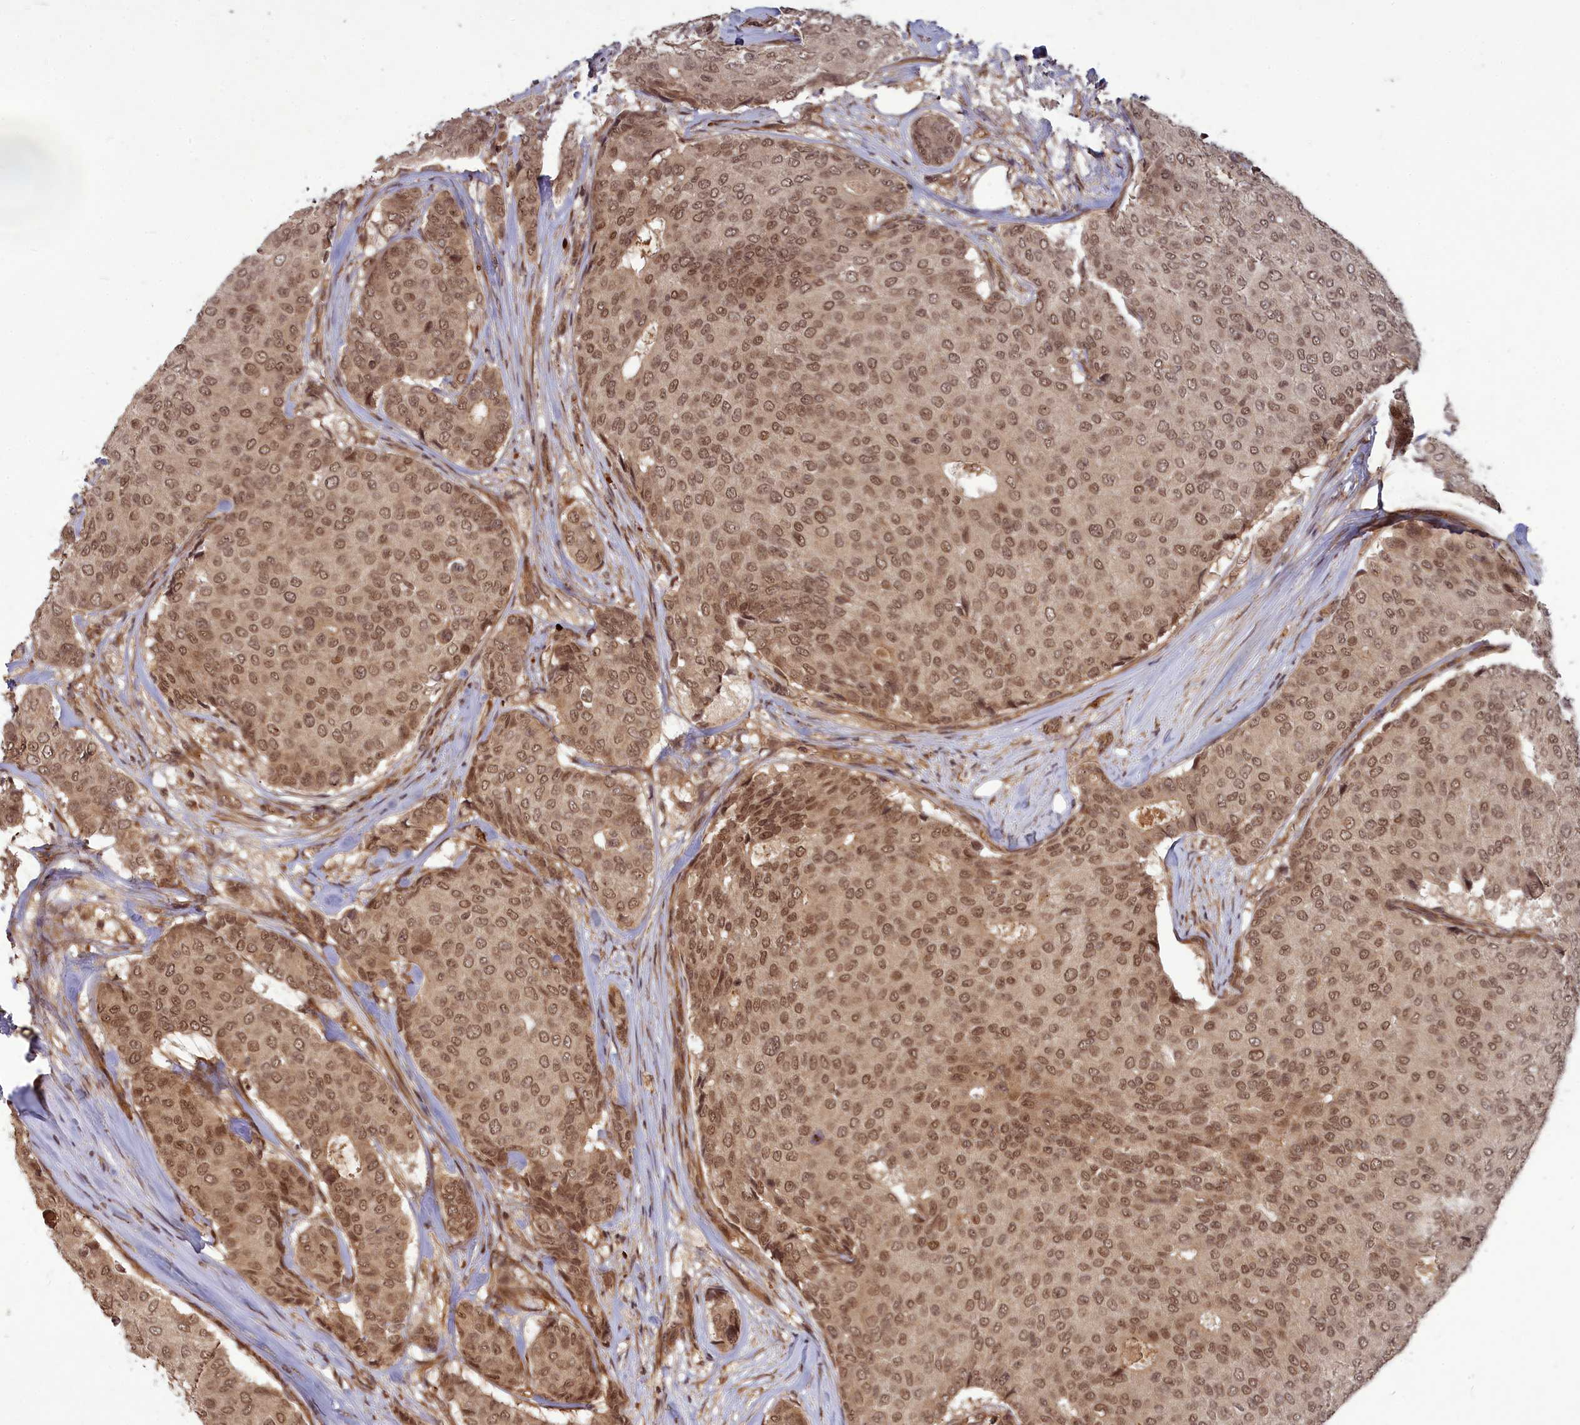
{"staining": {"intensity": "moderate", "quantity": ">75%", "location": "nuclear"}, "tissue": "breast cancer", "cell_type": "Tumor cells", "image_type": "cancer", "snomed": [{"axis": "morphology", "description": "Duct carcinoma"}, {"axis": "topography", "description": "Breast"}], "caption": "IHC of intraductal carcinoma (breast) reveals medium levels of moderate nuclear positivity in about >75% of tumor cells.", "gene": "SRMS", "patient": {"sex": "female", "age": 75}}